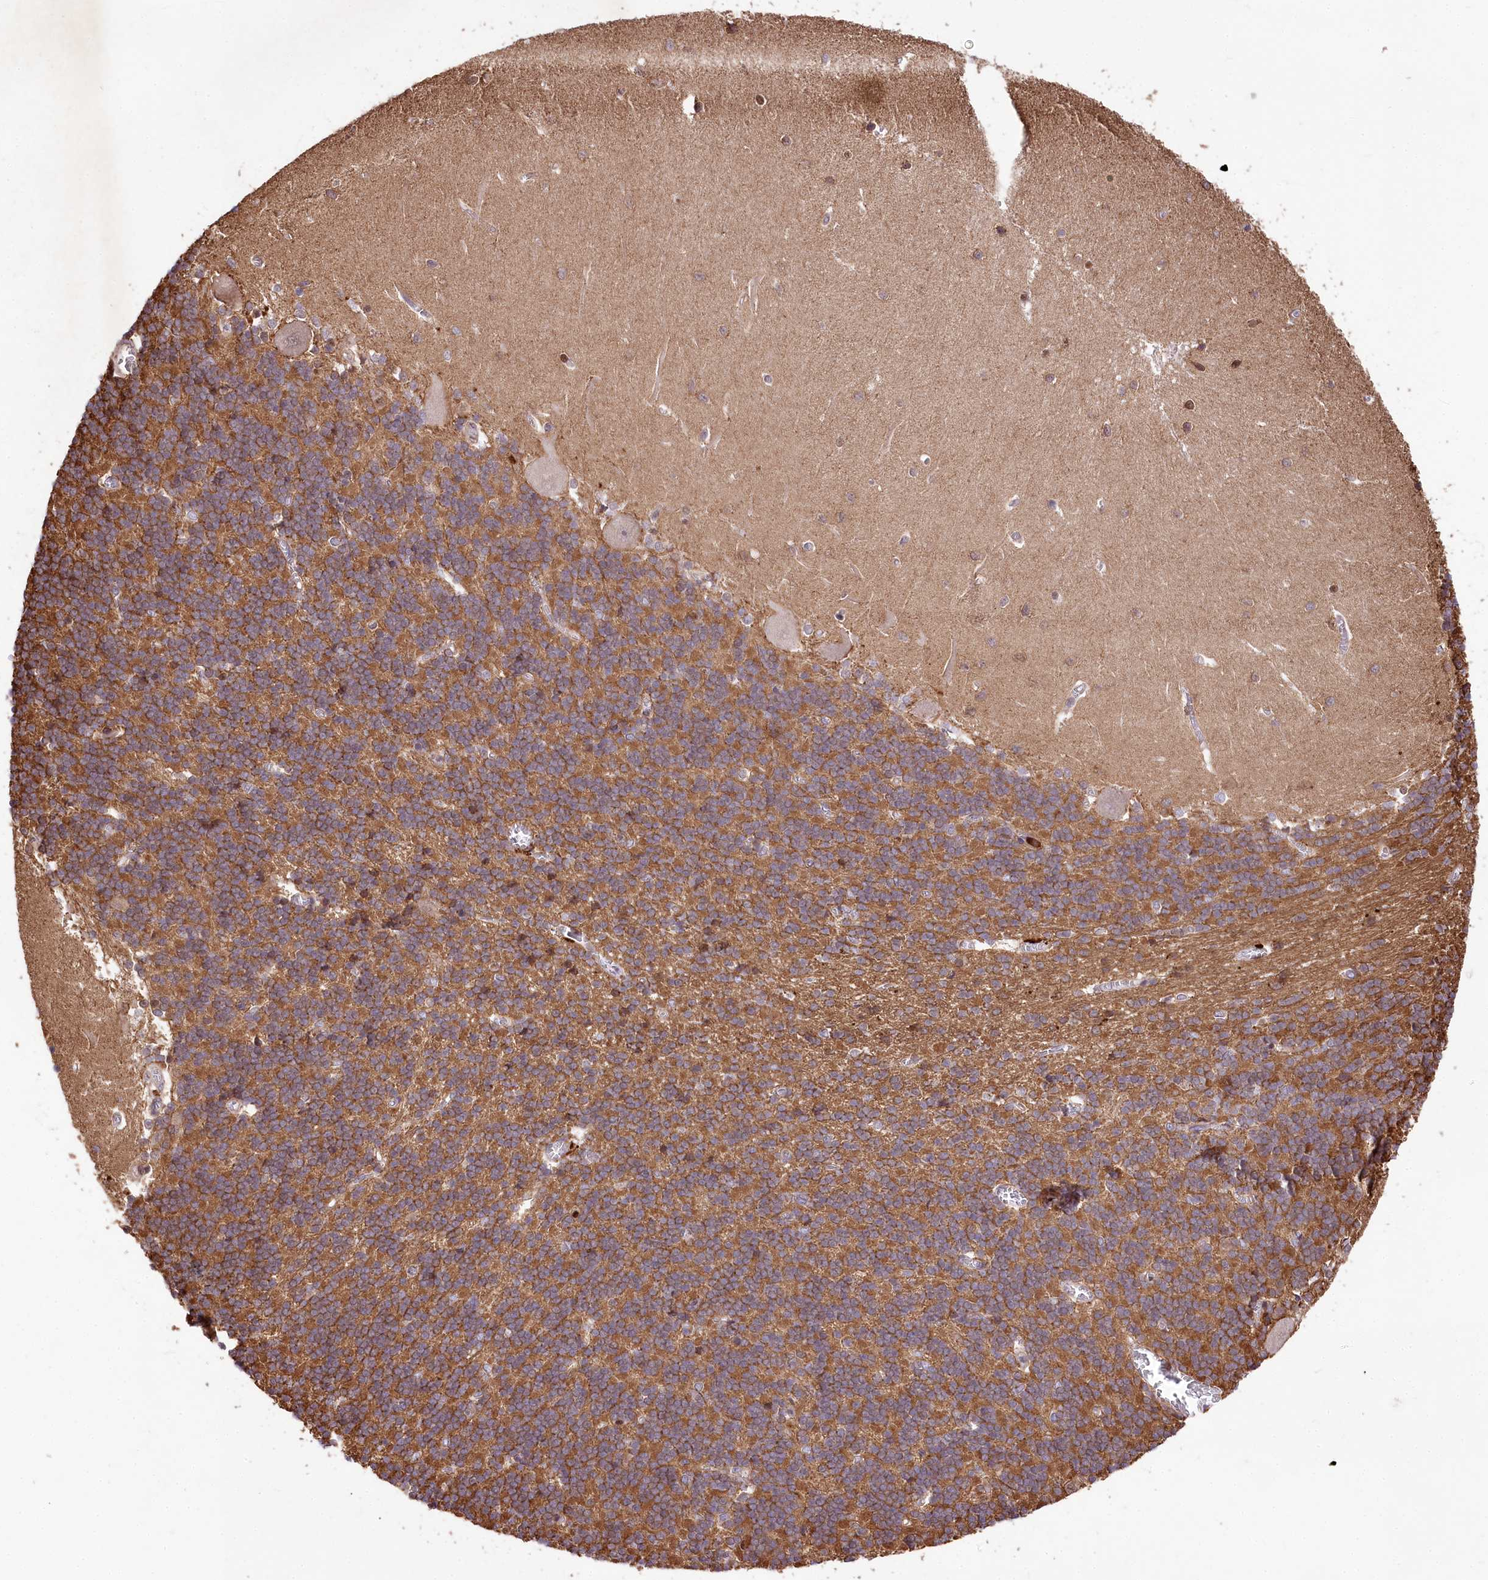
{"staining": {"intensity": "moderate", "quantity": "25%-75%", "location": "cytoplasmic/membranous"}, "tissue": "cerebellum", "cell_type": "Cells in granular layer", "image_type": "normal", "snomed": [{"axis": "morphology", "description": "Normal tissue, NOS"}, {"axis": "topography", "description": "Cerebellum"}], "caption": "A brown stain highlights moderate cytoplasmic/membranous staining of a protein in cells in granular layer of benign cerebellum.", "gene": "FIGN", "patient": {"sex": "male", "age": 37}}